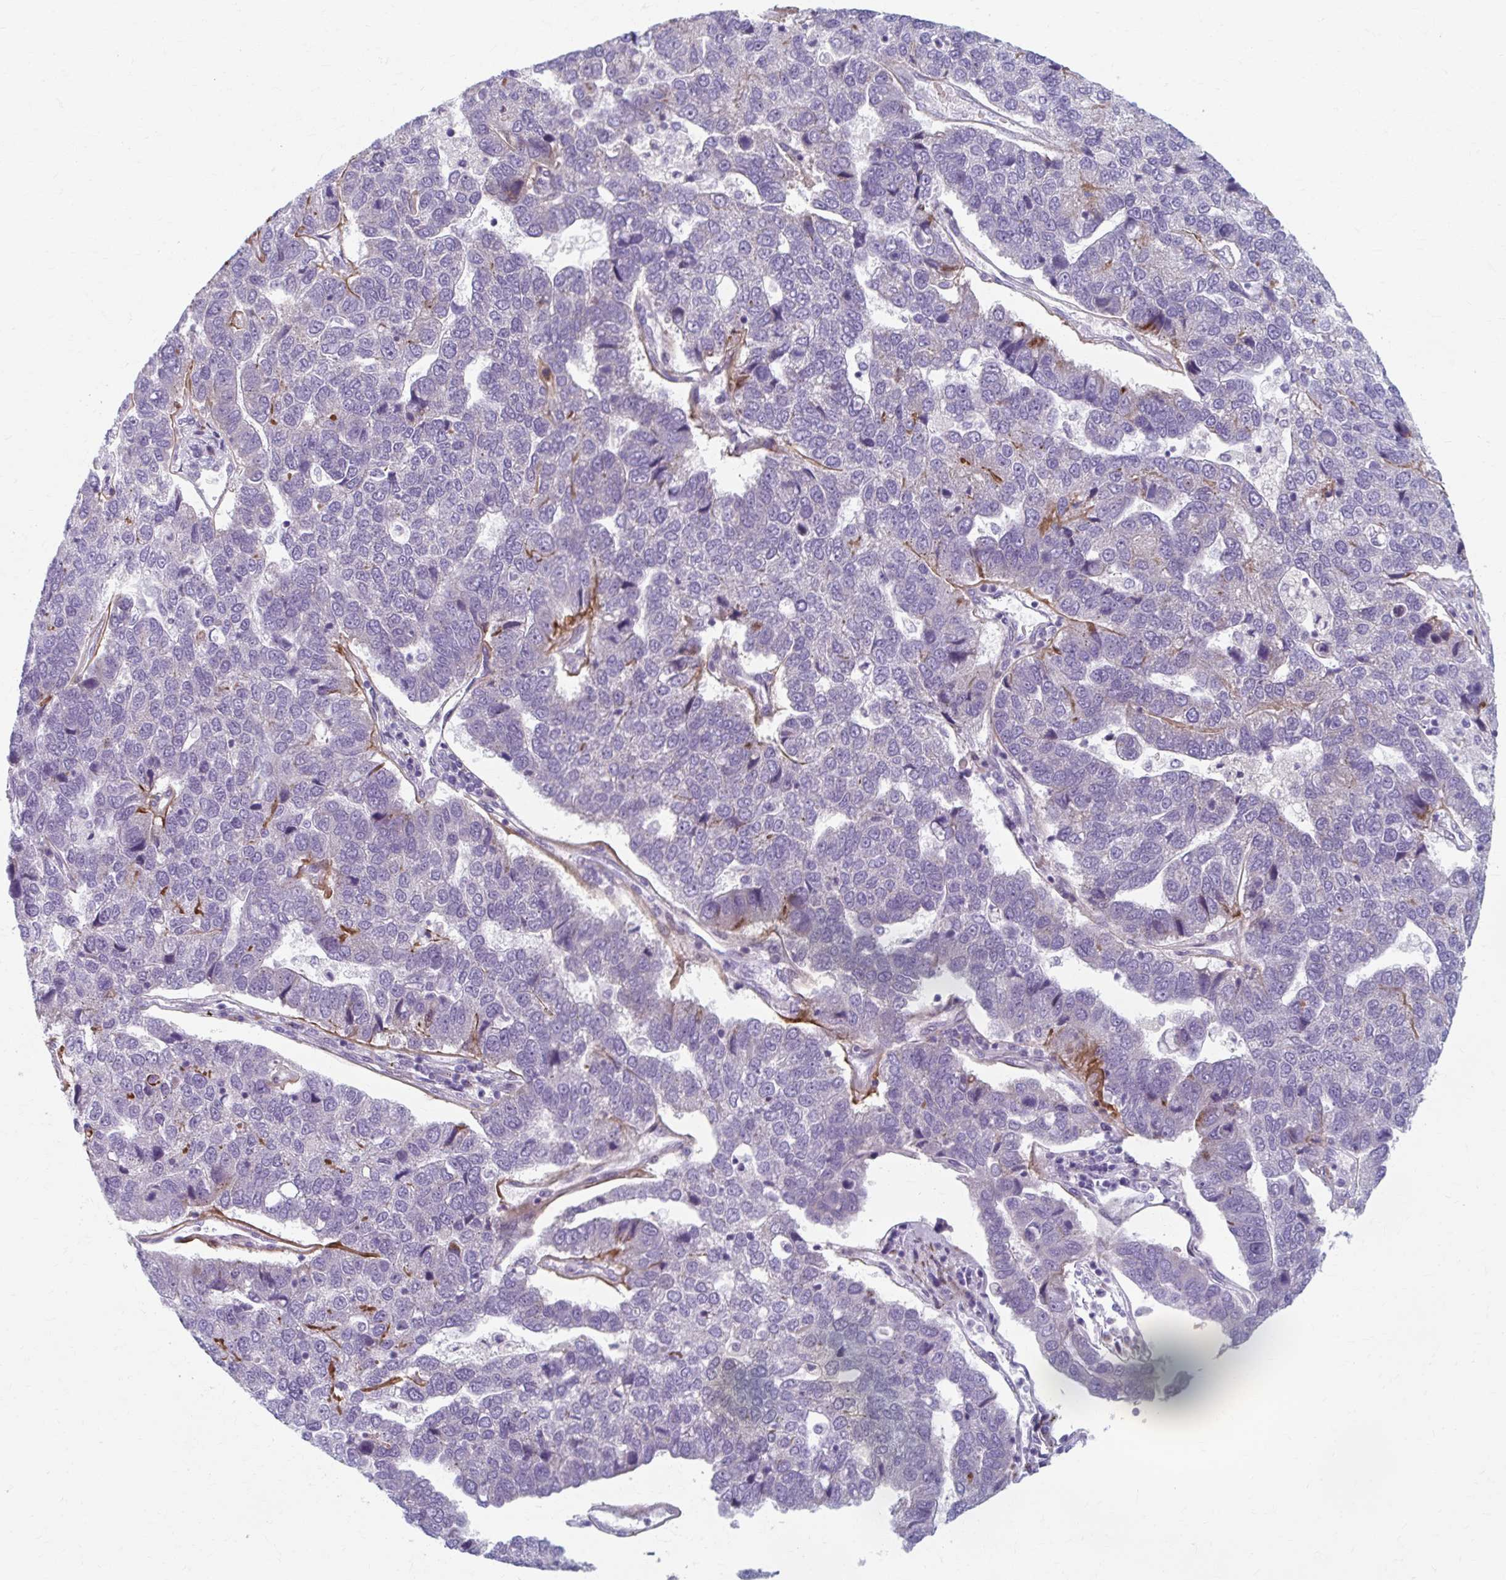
{"staining": {"intensity": "negative", "quantity": "none", "location": "none"}, "tissue": "pancreatic cancer", "cell_type": "Tumor cells", "image_type": "cancer", "snomed": [{"axis": "morphology", "description": "Adenocarcinoma, NOS"}, {"axis": "topography", "description": "Pancreas"}], "caption": "This micrograph is of pancreatic cancer (adenocarcinoma) stained with immunohistochemistry to label a protein in brown with the nuclei are counter-stained blue. There is no staining in tumor cells.", "gene": "OLFM2", "patient": {"sex": "female", "age": 61}}